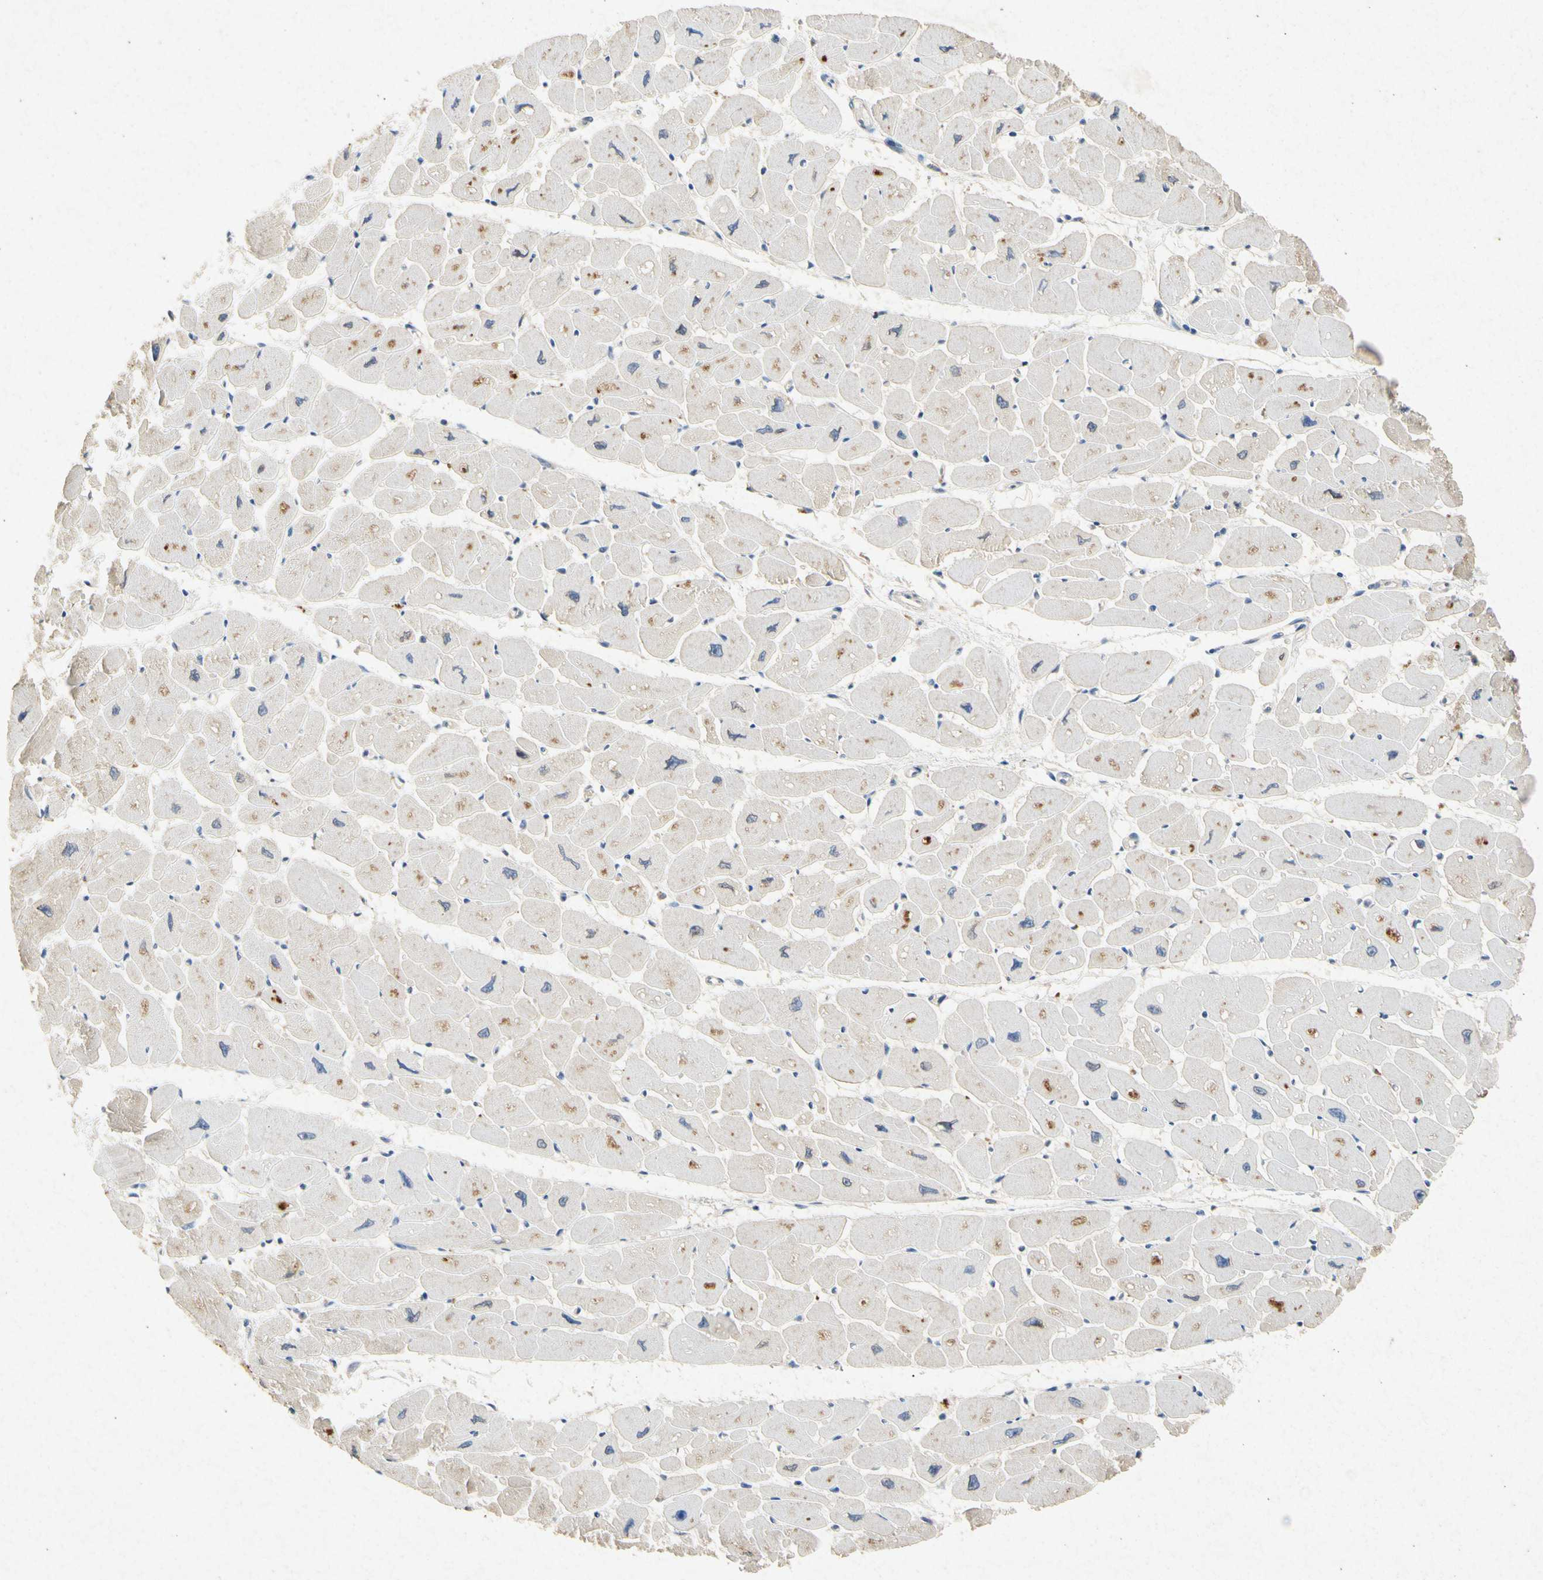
{"staining": {"intensity": "moderate", "quantity": "25%-75%", "location": "cytoplasmic/membranous"}, "tissue": "heart muscle", "cell_type": "Cardiomyocytes", "image_type": "normal", "snomed": [{"axis": "morphology", "description": "Normal tissue, NOS"}, {"axis": "topography", "description": "Heart"}], "caption": "An IHC image of normal tissue is shown. Protein staining in brown highlights moderate cytoplasmic/membranous positivity in heart muscle within cardiomyocytes.", "gene": "RPS6KA1", "patient": {"sex": "female", "age": 54}}